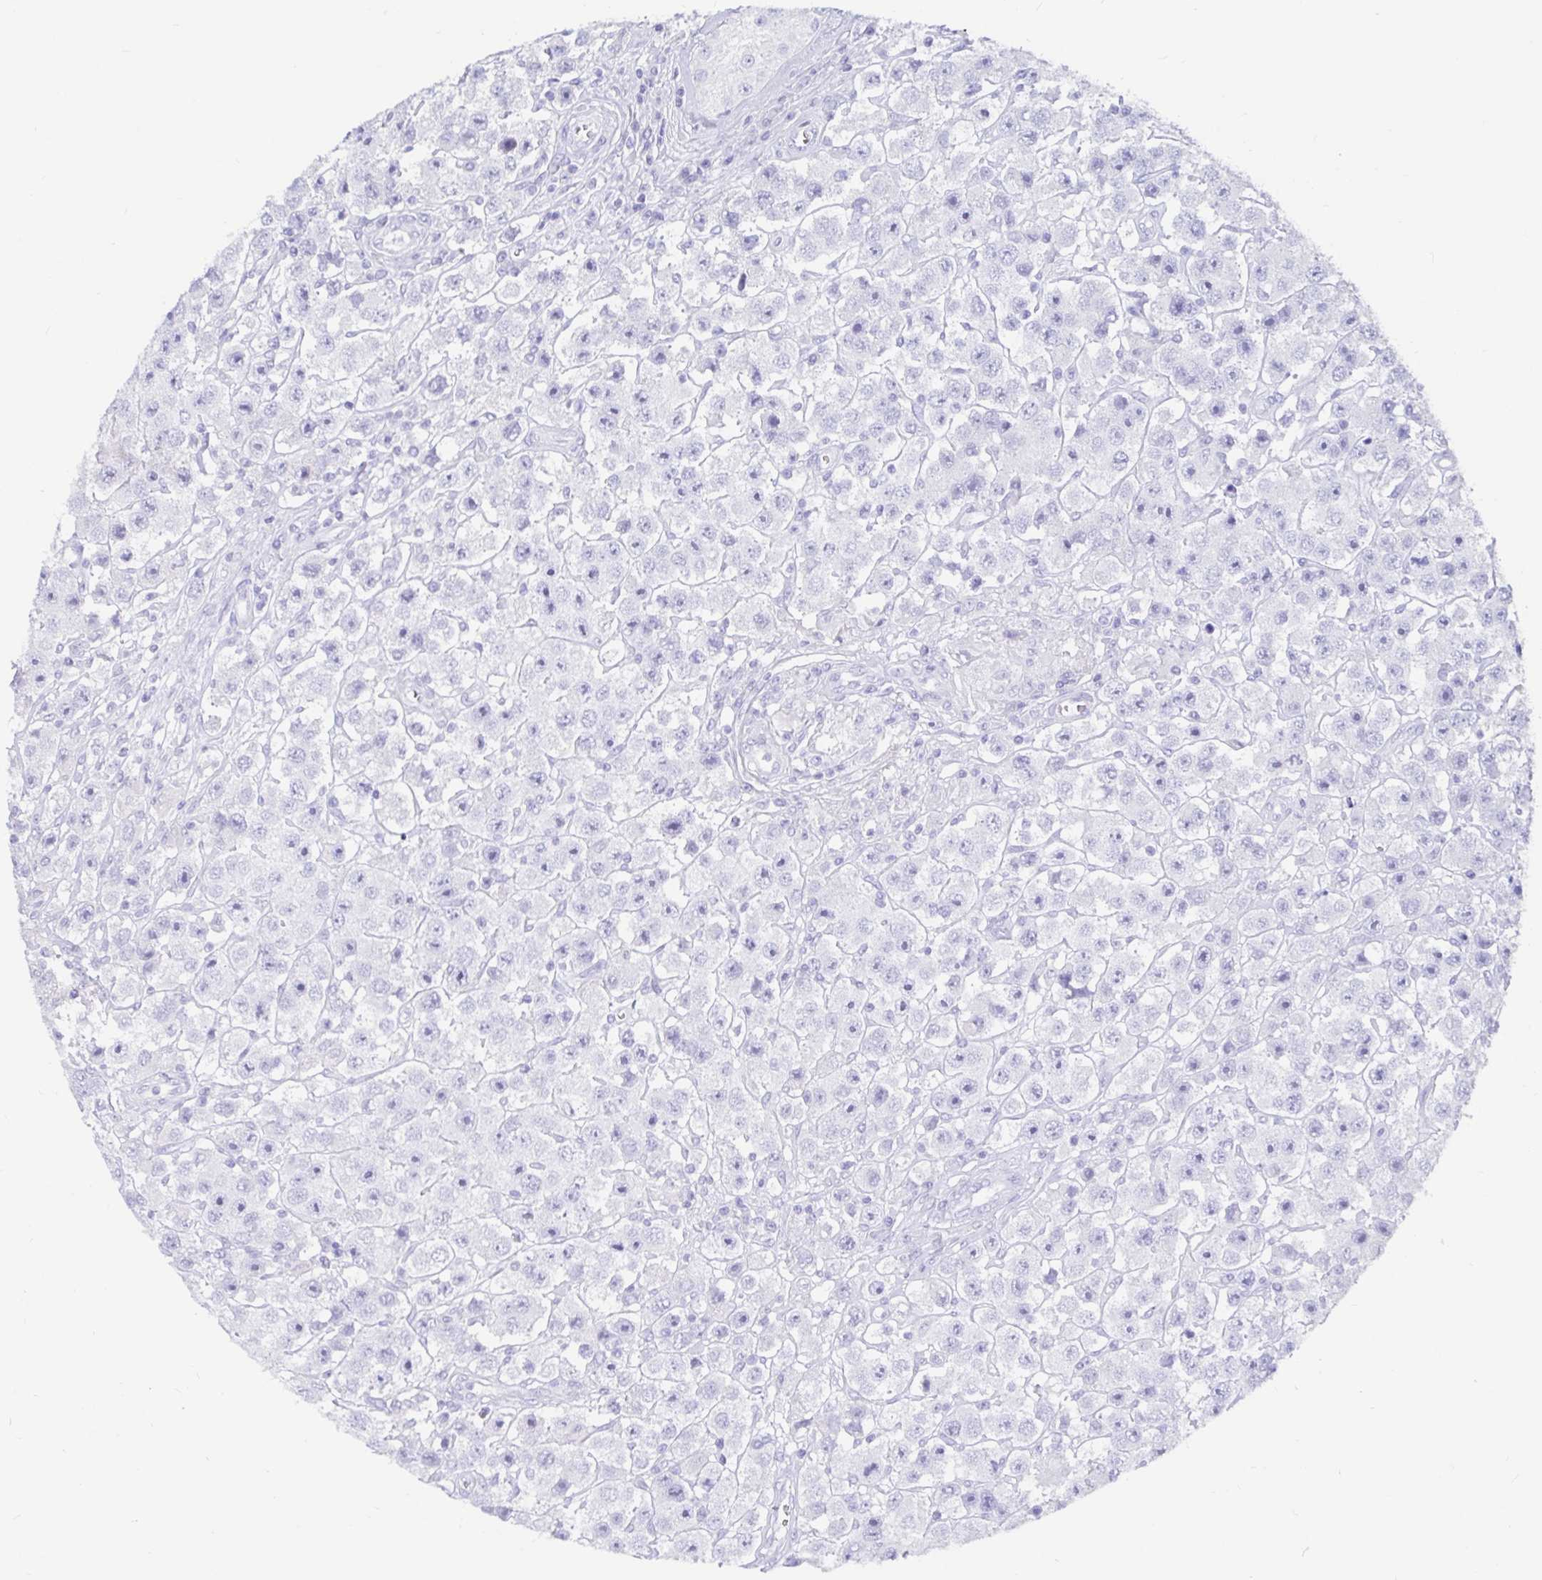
{"staining": {"intensity": "negative", "quantity": "none", "location": "none"}, "tissue": "testis cancer", "cell_type": "Tumor cells", "image_type": "cancer", "snomed": [{"axis": "morphology", "description": "Seminoma, NOS"}, {"axis": "topography", "description": "Testis"}], "caption": "Immunohistochemistry (IHC) micrograph of neoplastic tissue: testis cancer (seminoma) stained with DAB (3,3'-diaminobenzidine) demonstrates no significant protein positivity in tumor cells. (Immunohistochemistry, brightfield microscopy, high magnification).", "gene": "ZPBP2", "patient": {"sex": "male", "age": 45}}